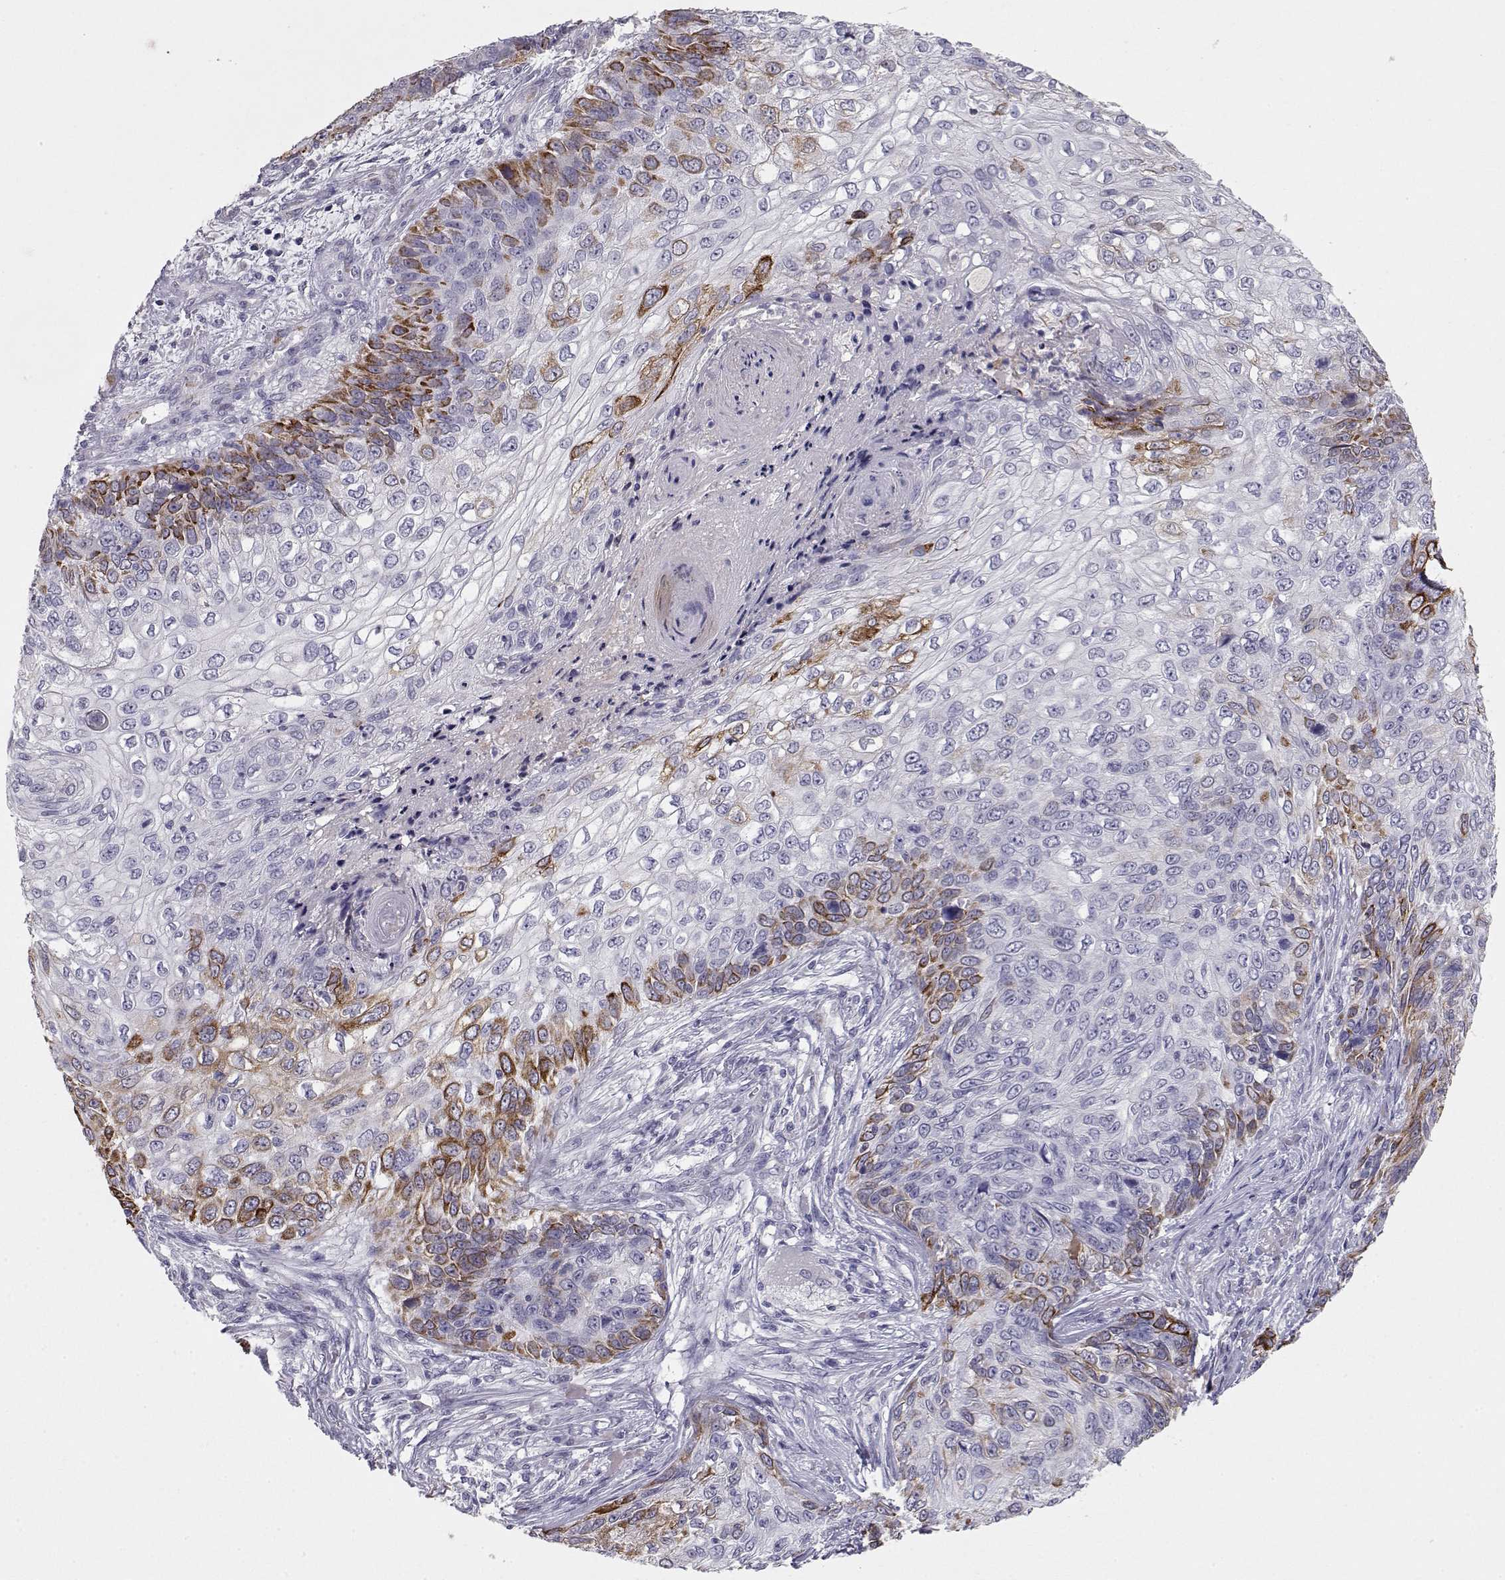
{"staining": {"intensity": "strong", "quantity": "25%-75%", "location": "cytoplasmic/membranous"}, "tissue": "skin cancer", "cell_type": "Tumor cells", "image_type": "cancer", "snomed": [{"axis": "morphology", "description": "Squamous cell carcinoma, NOS"}, {"axis": "topography", "description": "Skin"}], "caption": "Skin cancer tissue demonstrates strong cytoplasmic/membranous staining in about 25%-75% of tumor cells, visualized by immunohistochemistry.", "gene": "LAMB3", "patient": {"sex": "male", "age": 92}}